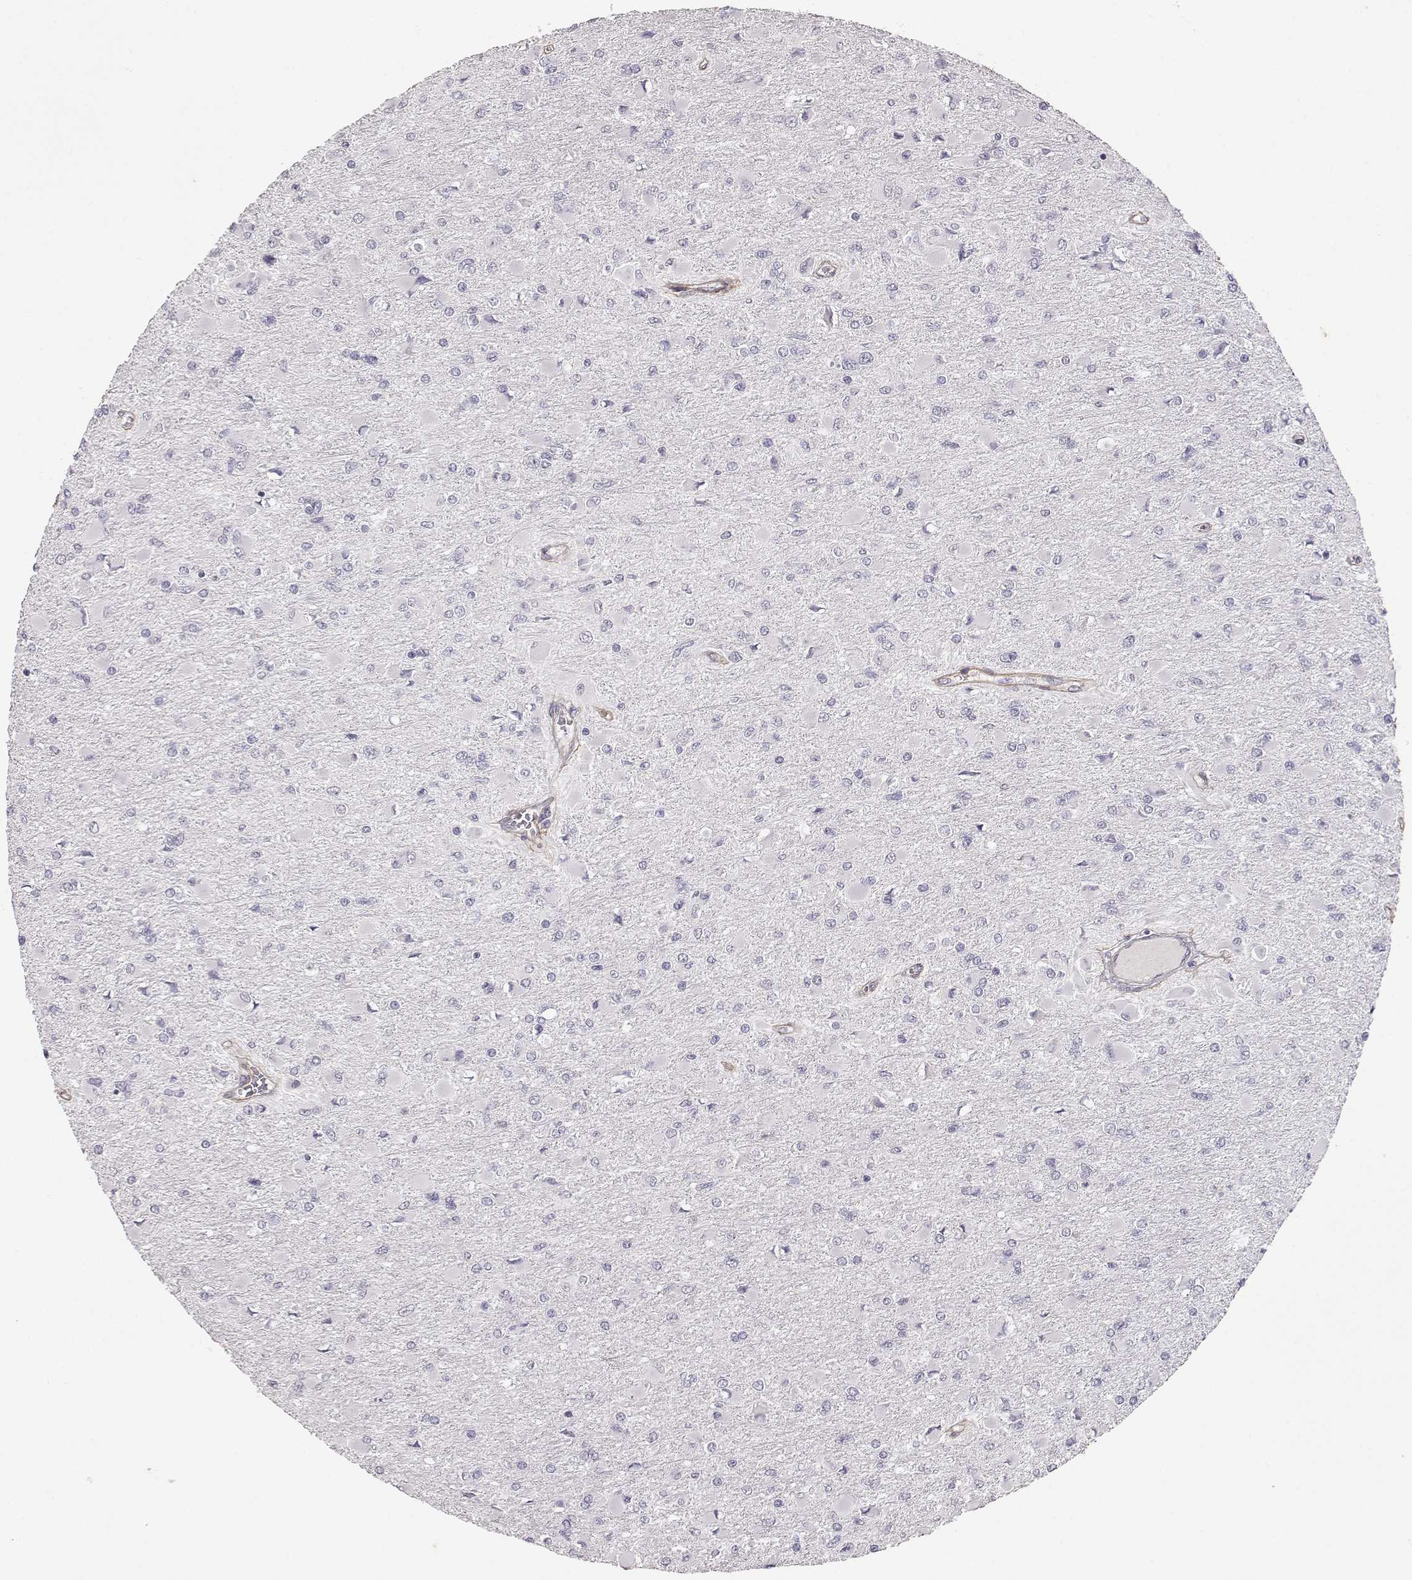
{"staining": {"intensity": "negative", "quantity": "none", "location": "none"}, "tissue": "glioma", "cell_type": "Tumor cells", "image_type": "cancer", "snomed": [{"axis": "morphology", "description": "Glioma, malignant, High grade"}, {"axis": "topography", "description": "Cerebral cortex"}], "caption": "This photomicrograph is of glioma stained with IHC to label a protein in brown with the nuclei are counter-stained blue. There is no expression in tumor cells. (IHC, brightfield microscopy, high magnification).", "gene": "LAMA5", "patient": {"sex": "female", "age": 36}}